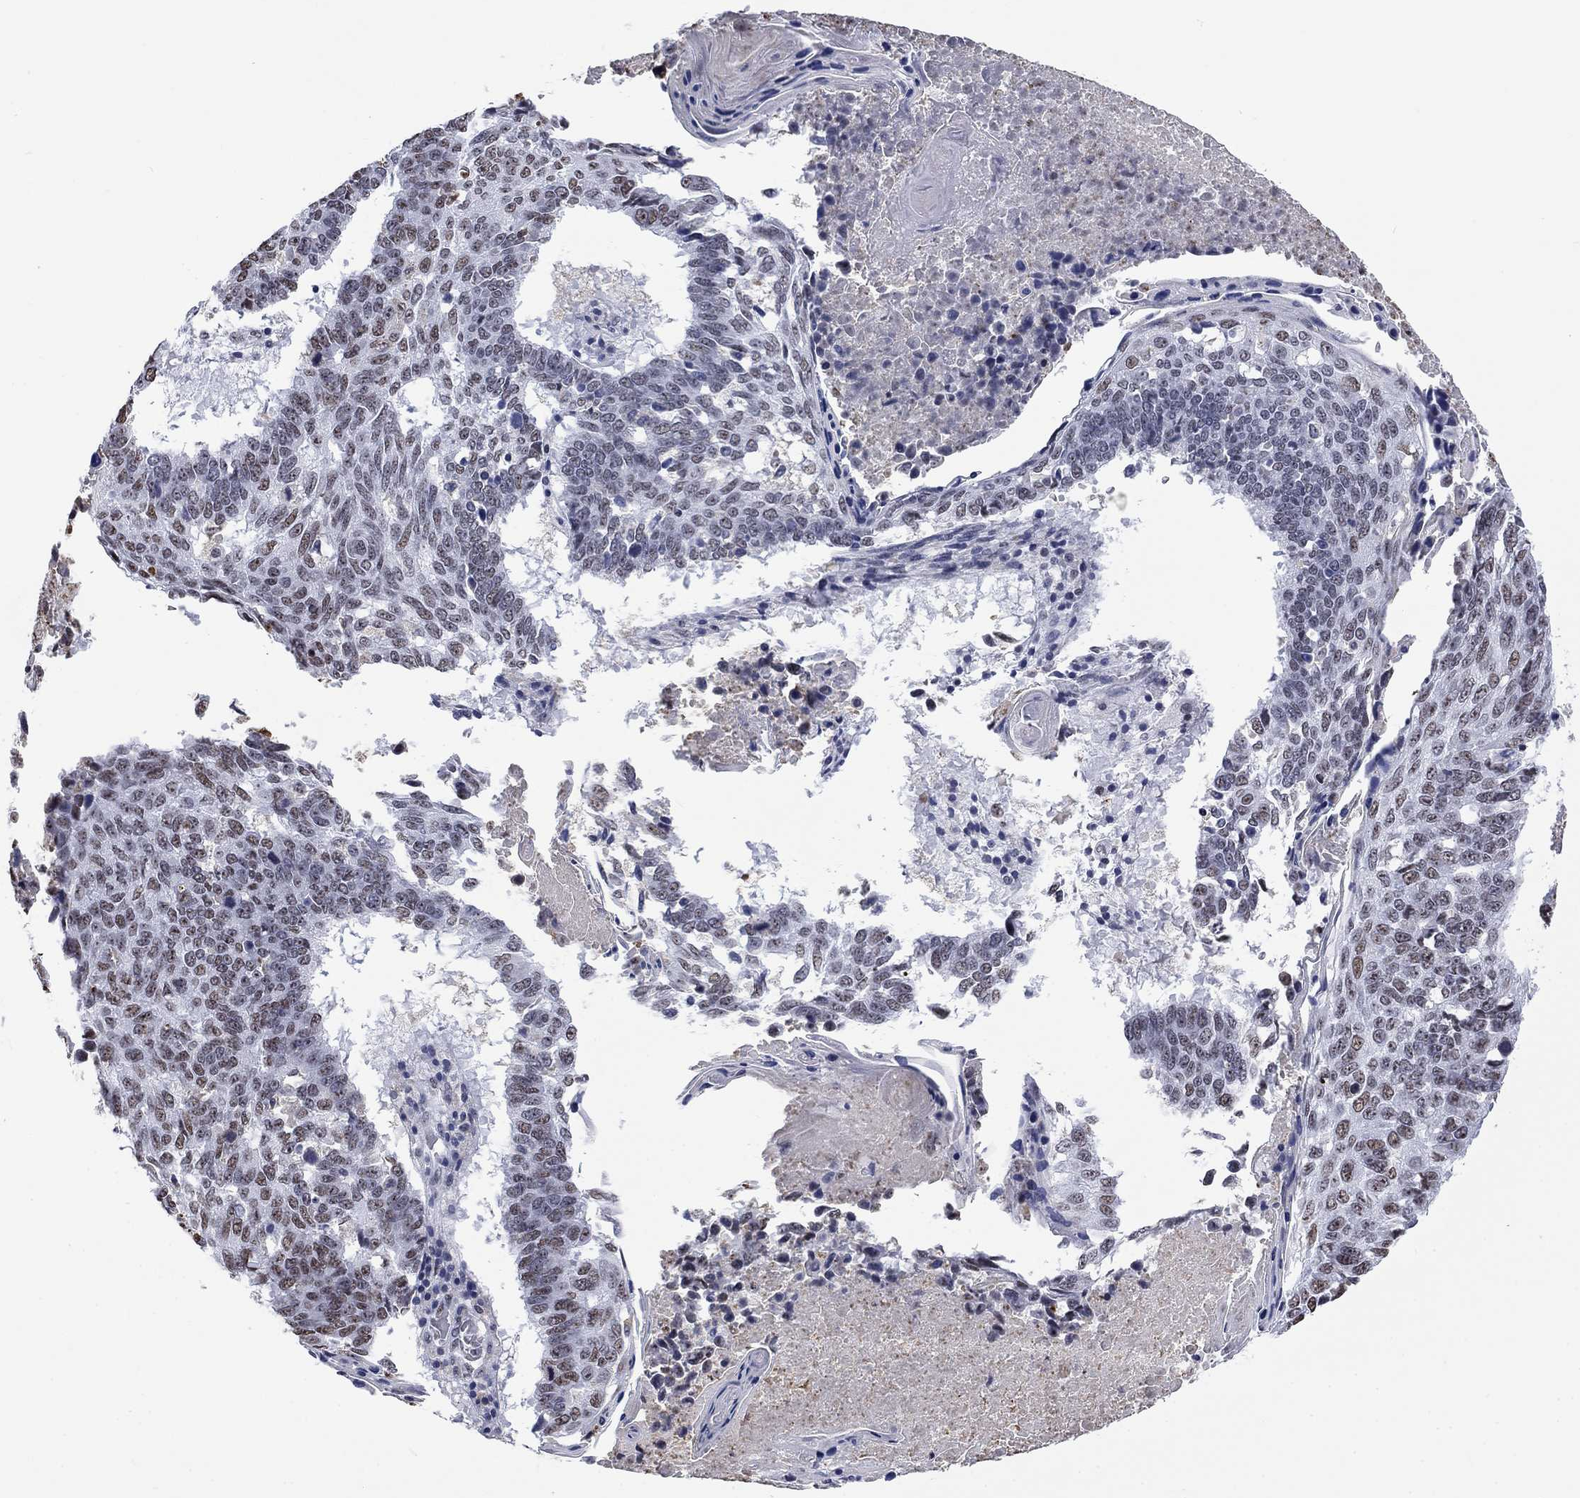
{"staining": {"intensity": "weak", "quantity": "25%-75%", "location": "nuclear"}, "tissue": "lung cancer", "cell_type": "Tumor cells", "image_type": "cancer", "snomed": [{"axis": "morphology", "description": "Squamous cell carcinoma, NOS"}, {"axis": "topography", "description": "Lung"}], "caption": "Weak nuclear protein staining is appreciated in about 25%-75% of tumor cells in lung cancer (squamous cell carcinoma). Nuclei are stained in blue.", "gene": "CSRNP3", "patient": {"sex": "male", "age": 73}}